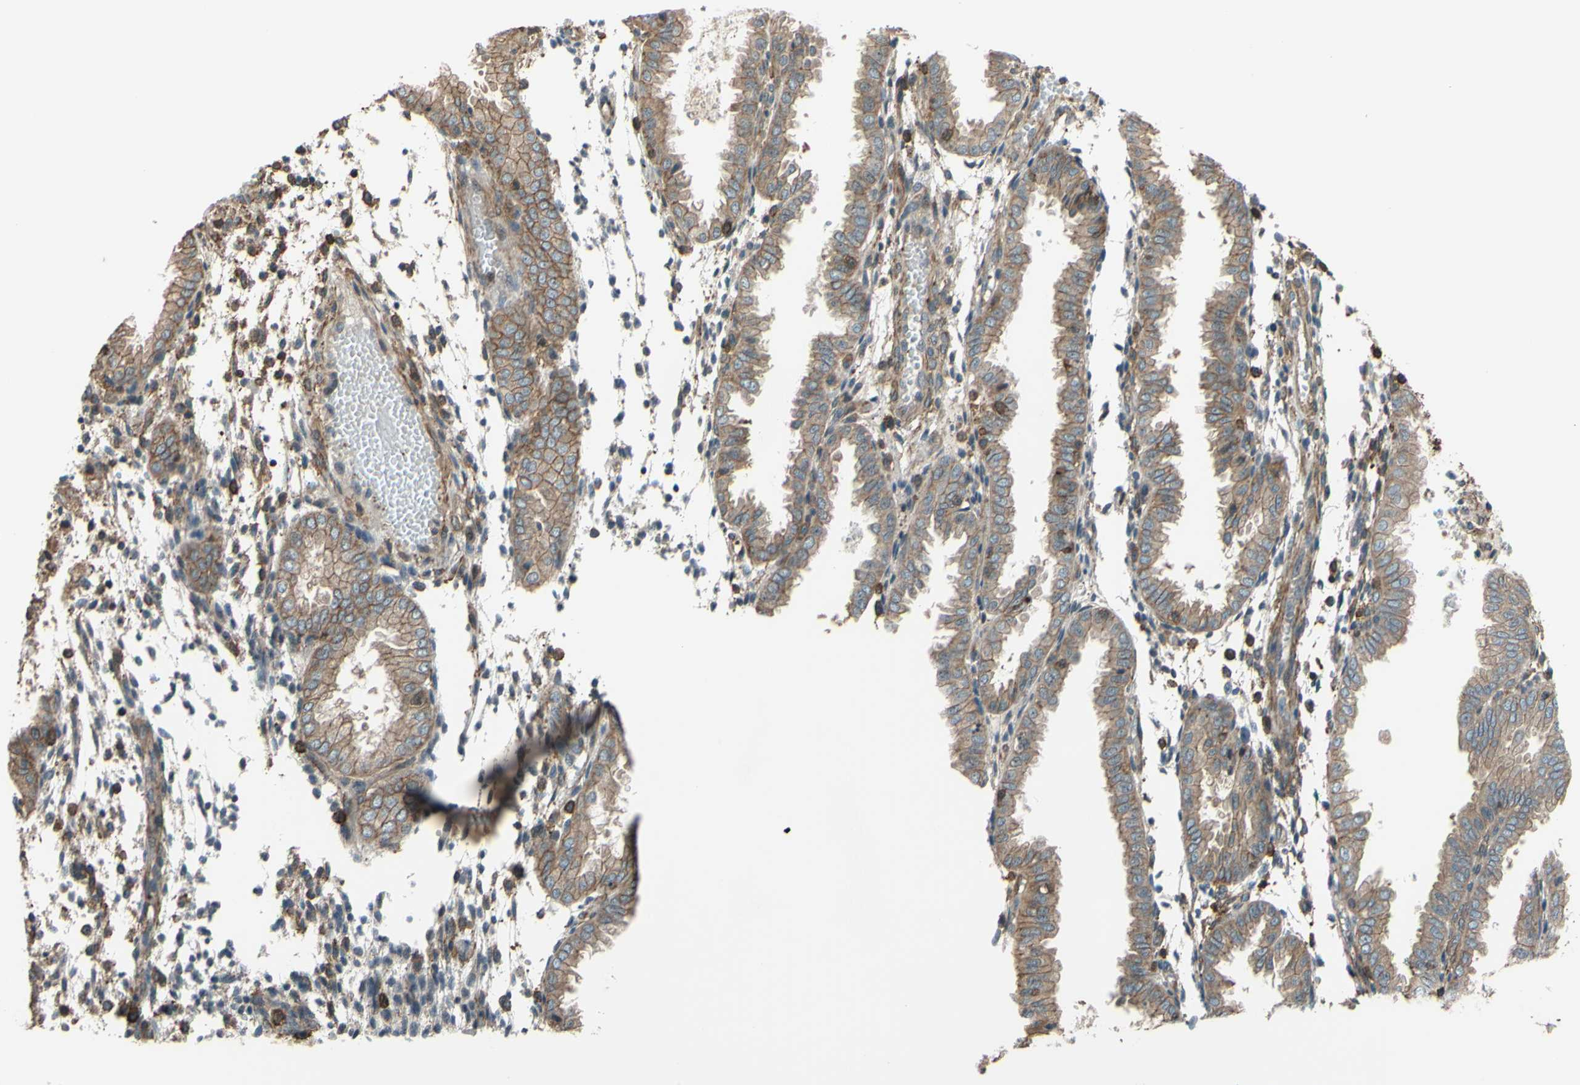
{"staining": {"intensity": "strong", "quantity": "25%-75%", "location": "cytoplasmic/membranous"}, "tissue": "endometrium", "cell_type": "Cells in endometrial stroma", "image_type": "normal", "snomed": [{"axis": "morphology", "description": "Normal tissue, NOS"}, {"axis": "topography", "description": "Endometrium"}], "caption": "Unremarkable endometrium was stained to show a protein in brown. There is high levels of strong cytoplasmic/membranous positivity in approximately 25%-75% of cells in endometrial stroma. Nuclei are stained in blue.", "gene": "ADD3", "patient": {"sex": "female", "age": 33}}